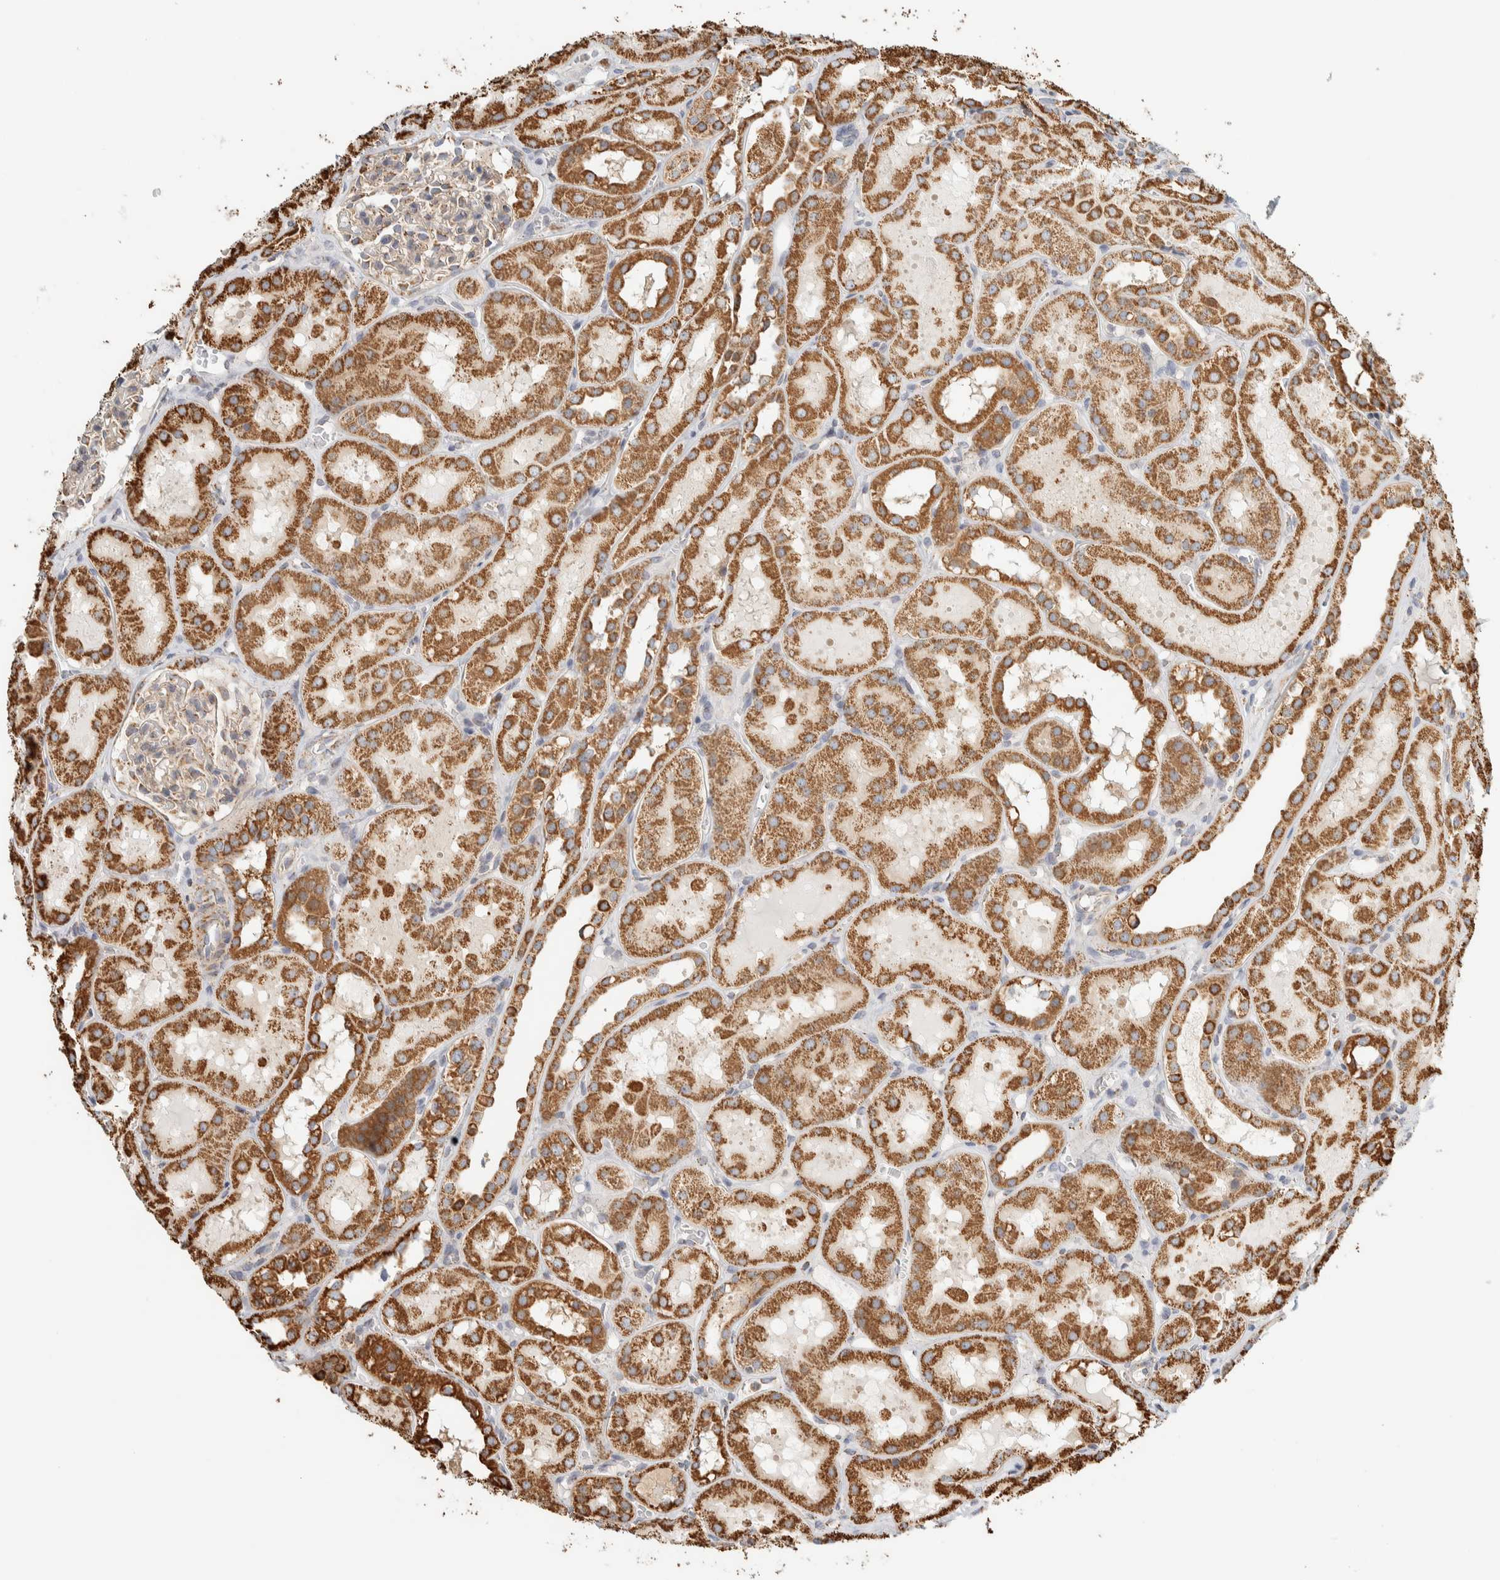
{"staining": {"intensity": "moderate", "quantity": "<25%", "location": "cytoplasmic/membranous"}, "tissue": "kidney", "cell_type": "Cells in glomeruli", "image_type": "normal", "snomed": [{"axis": "morphology", "description": "Normal tissue, NOS"}, {"axis": "topography", "description": "Kidney"}, {"axis": "topography", "description": "Urinary bladder"}], "caption": "Unremarkable kidney was stained to show a protein in brown. There is low levels of moderate cytoplasmic/membranous staining in approximately <25% of cells in glomeruli.", "gene": "ZNF454", "patient": {"sex": "male", "age": 16}}